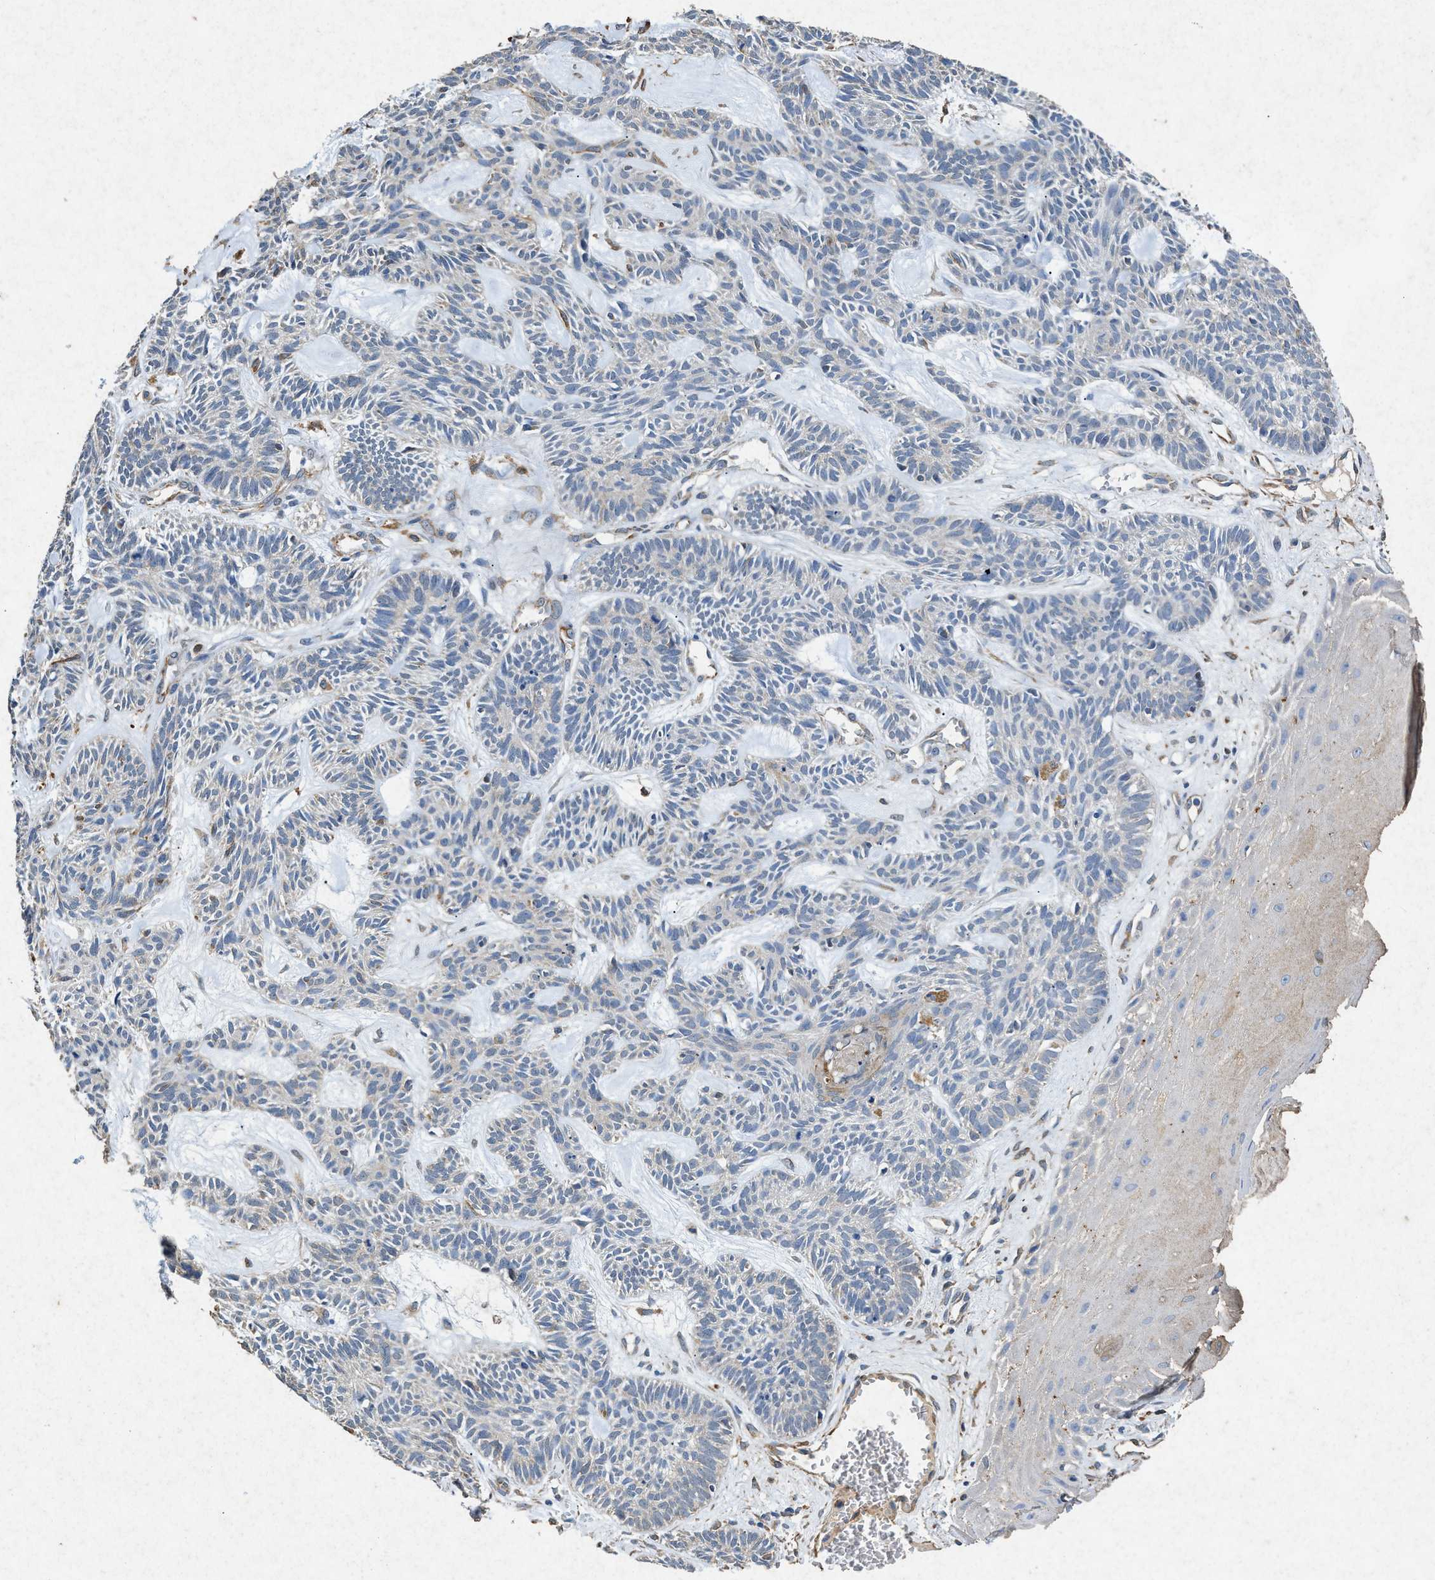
{"staining": {"intensity": "negative", "quantity": "none", "location": "none"}, "tissue": "skin cancer", "cell_type": "Tumor cells", "image_type": "cancer", "snomed": [{"axis": "morphology", "description": "Basal cell carcinoma"}, {"axis": "topography", "description": "Skin"}], "caption": "The histopathology image displays no staining of tumor cells in basal cell carcinoma (skin).", "gene": "CDK15", "patient": {"sex": "male", "age": 67}}